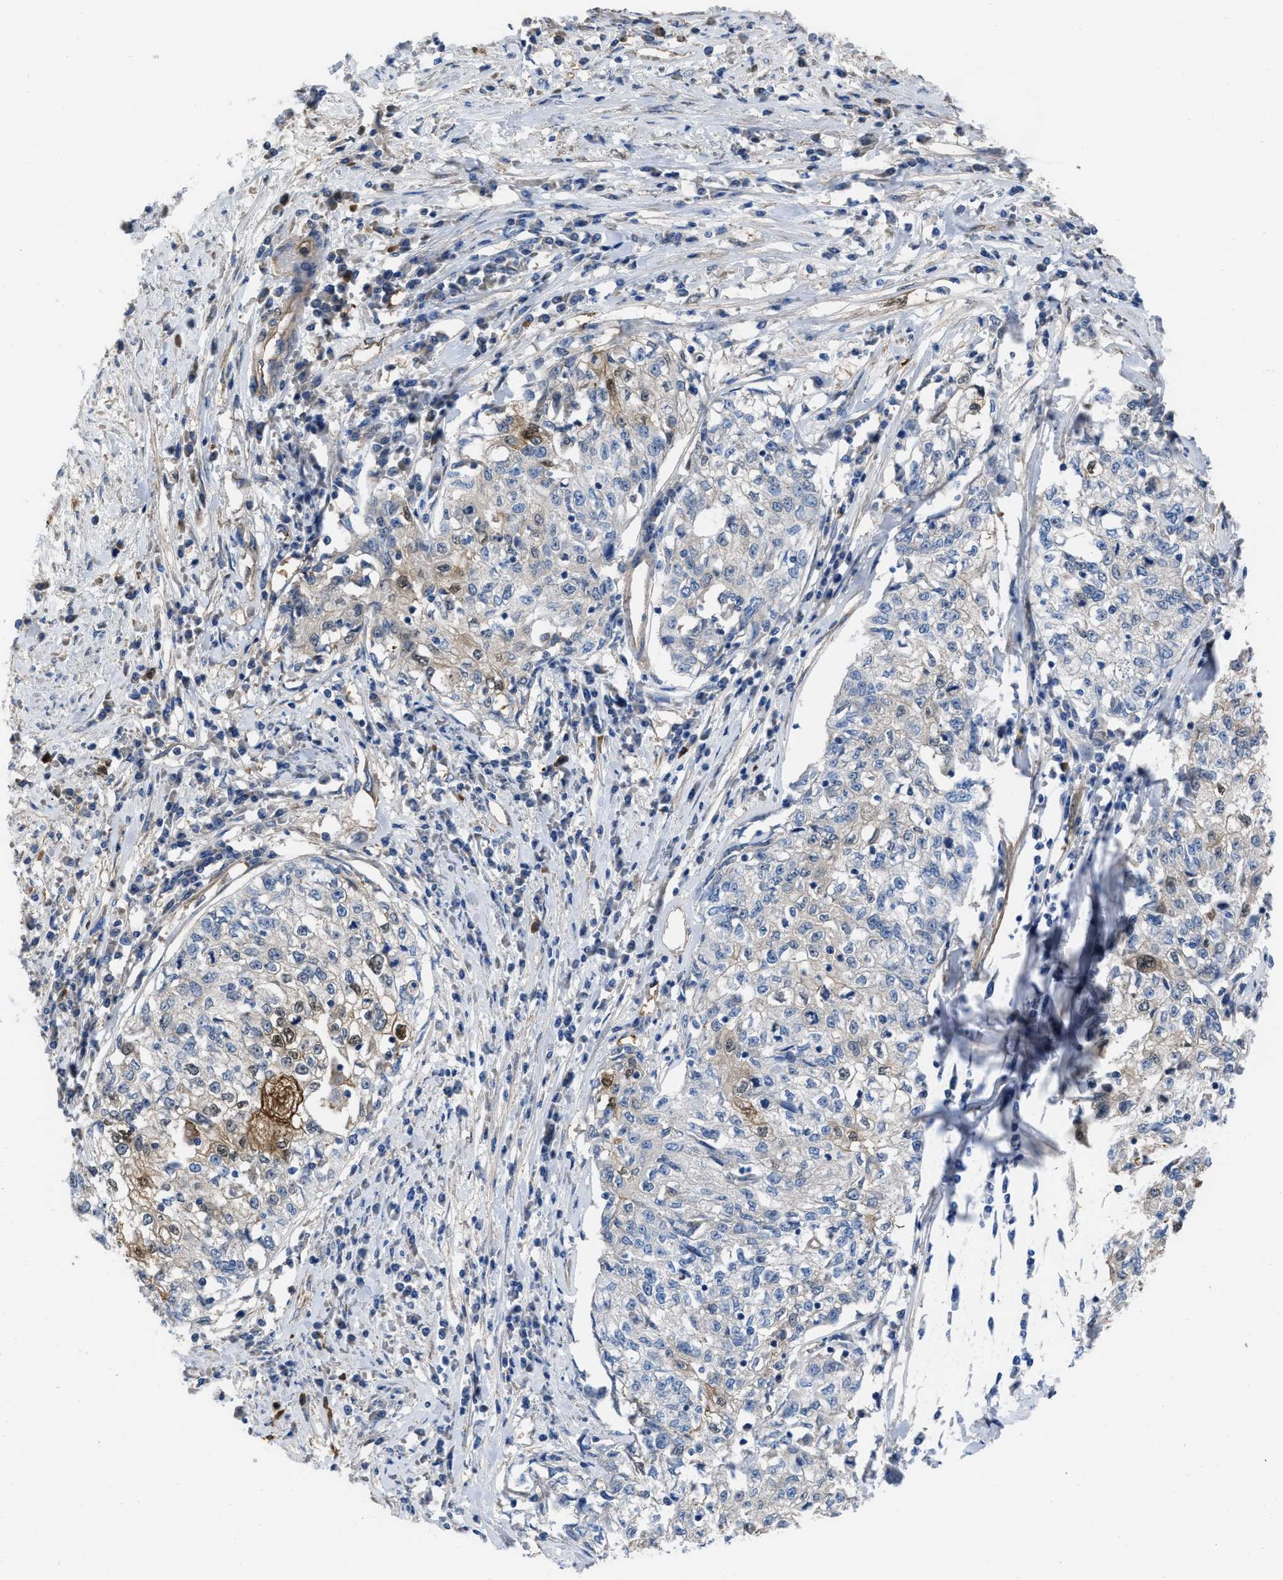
{"staining": {"intensity": "weak", "quantity": "<25%", "location": "cytoplasmic/membranous,nuclear"}, "tissue": "cervical cancer", "cell_type": "Tumor cells", "image_type": "cancer", "snomed": [{"axis": "morphology", "description": "Squamous cell carcinoma, NOS"}, {"axis": "topography", "description": "Cervix"}], "caption": "DAB immunohistochemical staining of human squamous cell carcinoma (cervical) displays no significant positivity in tumor cells. (Immunohistochemistry, brightfield microscopy, high magnification).", "gene": "TRIOBP", "patient": {"sex": "female", "age": 57}}